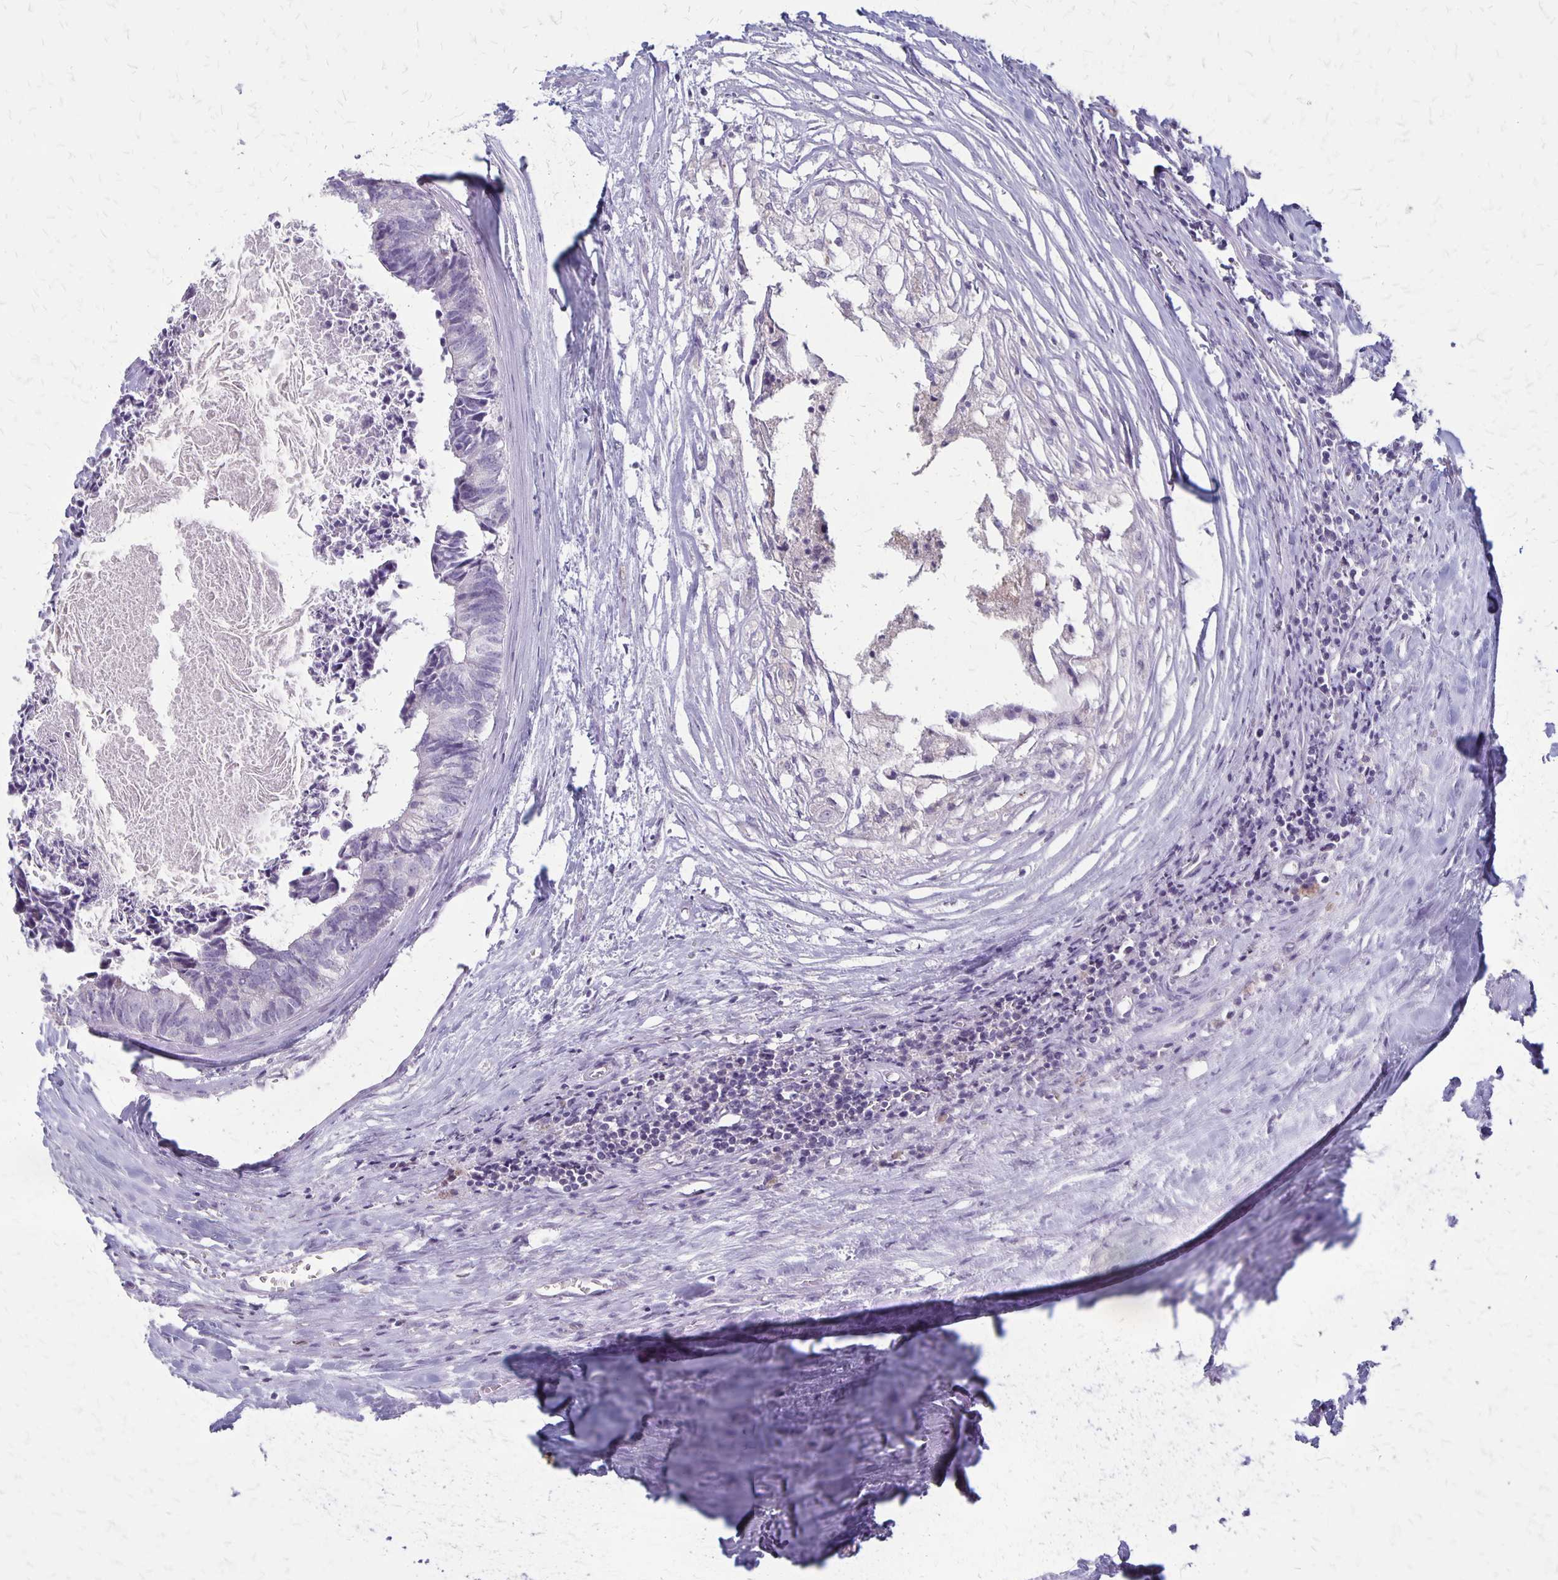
{"staining": {"intensity": "negative", "quantity": "none", "location": "none"}, "tissue": "colorectal cancer", "cell_type": "Tumor cells", "image_type": "cancer", "snomed": [{"axis": "morphology", "description": "Adenocarcinoma, NOS"}, {"axis": "topography", "description": "Colon"}, {"axis": "topography", "description": "Rectum"}], "caption": "This is an immunohistochemistry histopathology image of colorectal adenocarcinoma. There is no positivity in tumor cells.", "gene": "SEPTIN5", "patient": {"sex": "male", "age": 57}}